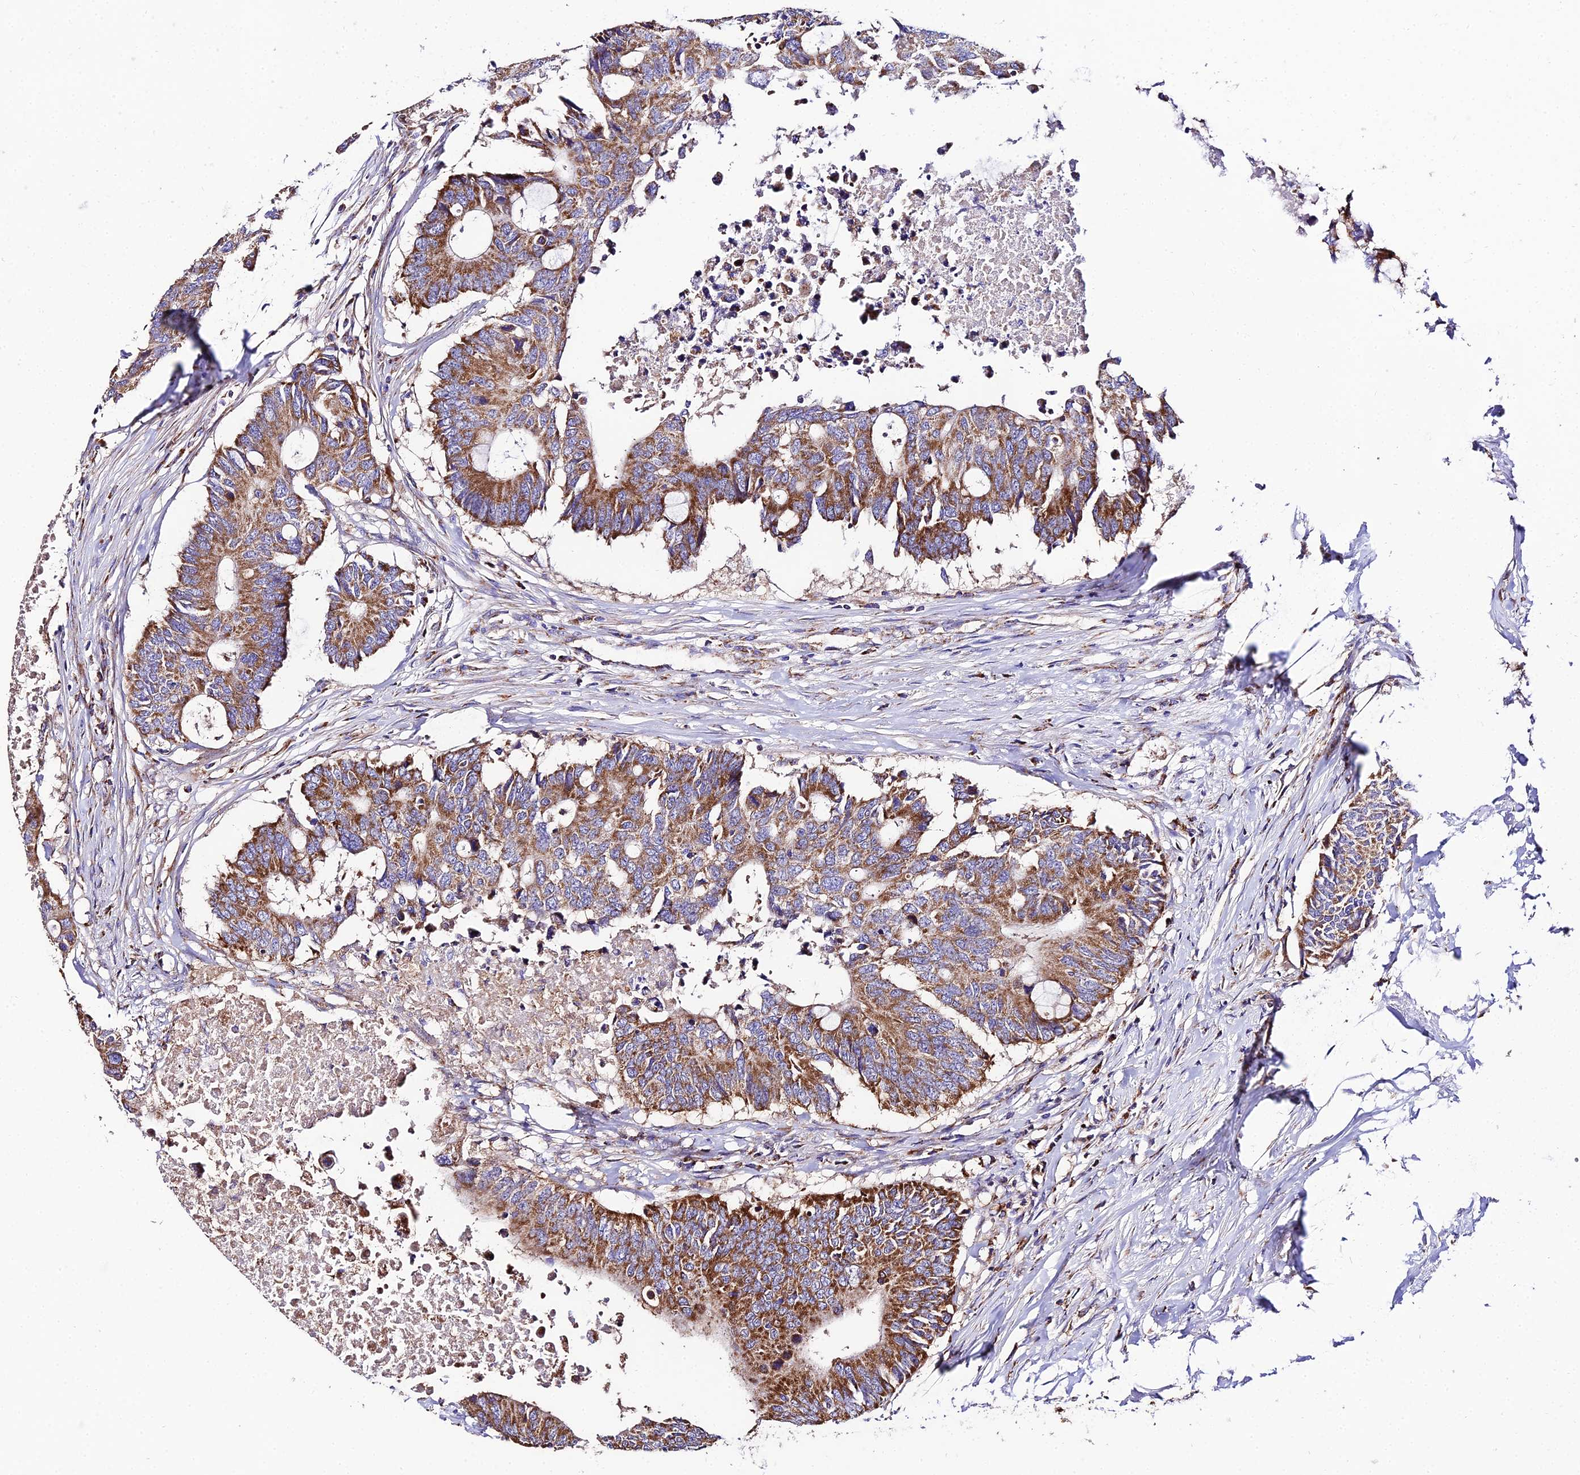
{"staining": {"intensity": "moderate", "quantity": ">75%", "location": "cytoplasmic/membranous"}, "tissue": "colorectal cancer", "cell_type": "Tumor cells", "image_type": "cancer", "snomed": [{"axis": "morphology", "description": "Adenocarcinoma, NOS"}, {"axis": "topography", "description": "Colon"}], "caption": "Tumor cells show moderate cytoplasmic/membranous expression in approximately >75% of cells in colorectal adenocarcinoma.", "gene": "OCIAD1", "patient": {"sex": "male", "age": 71}}